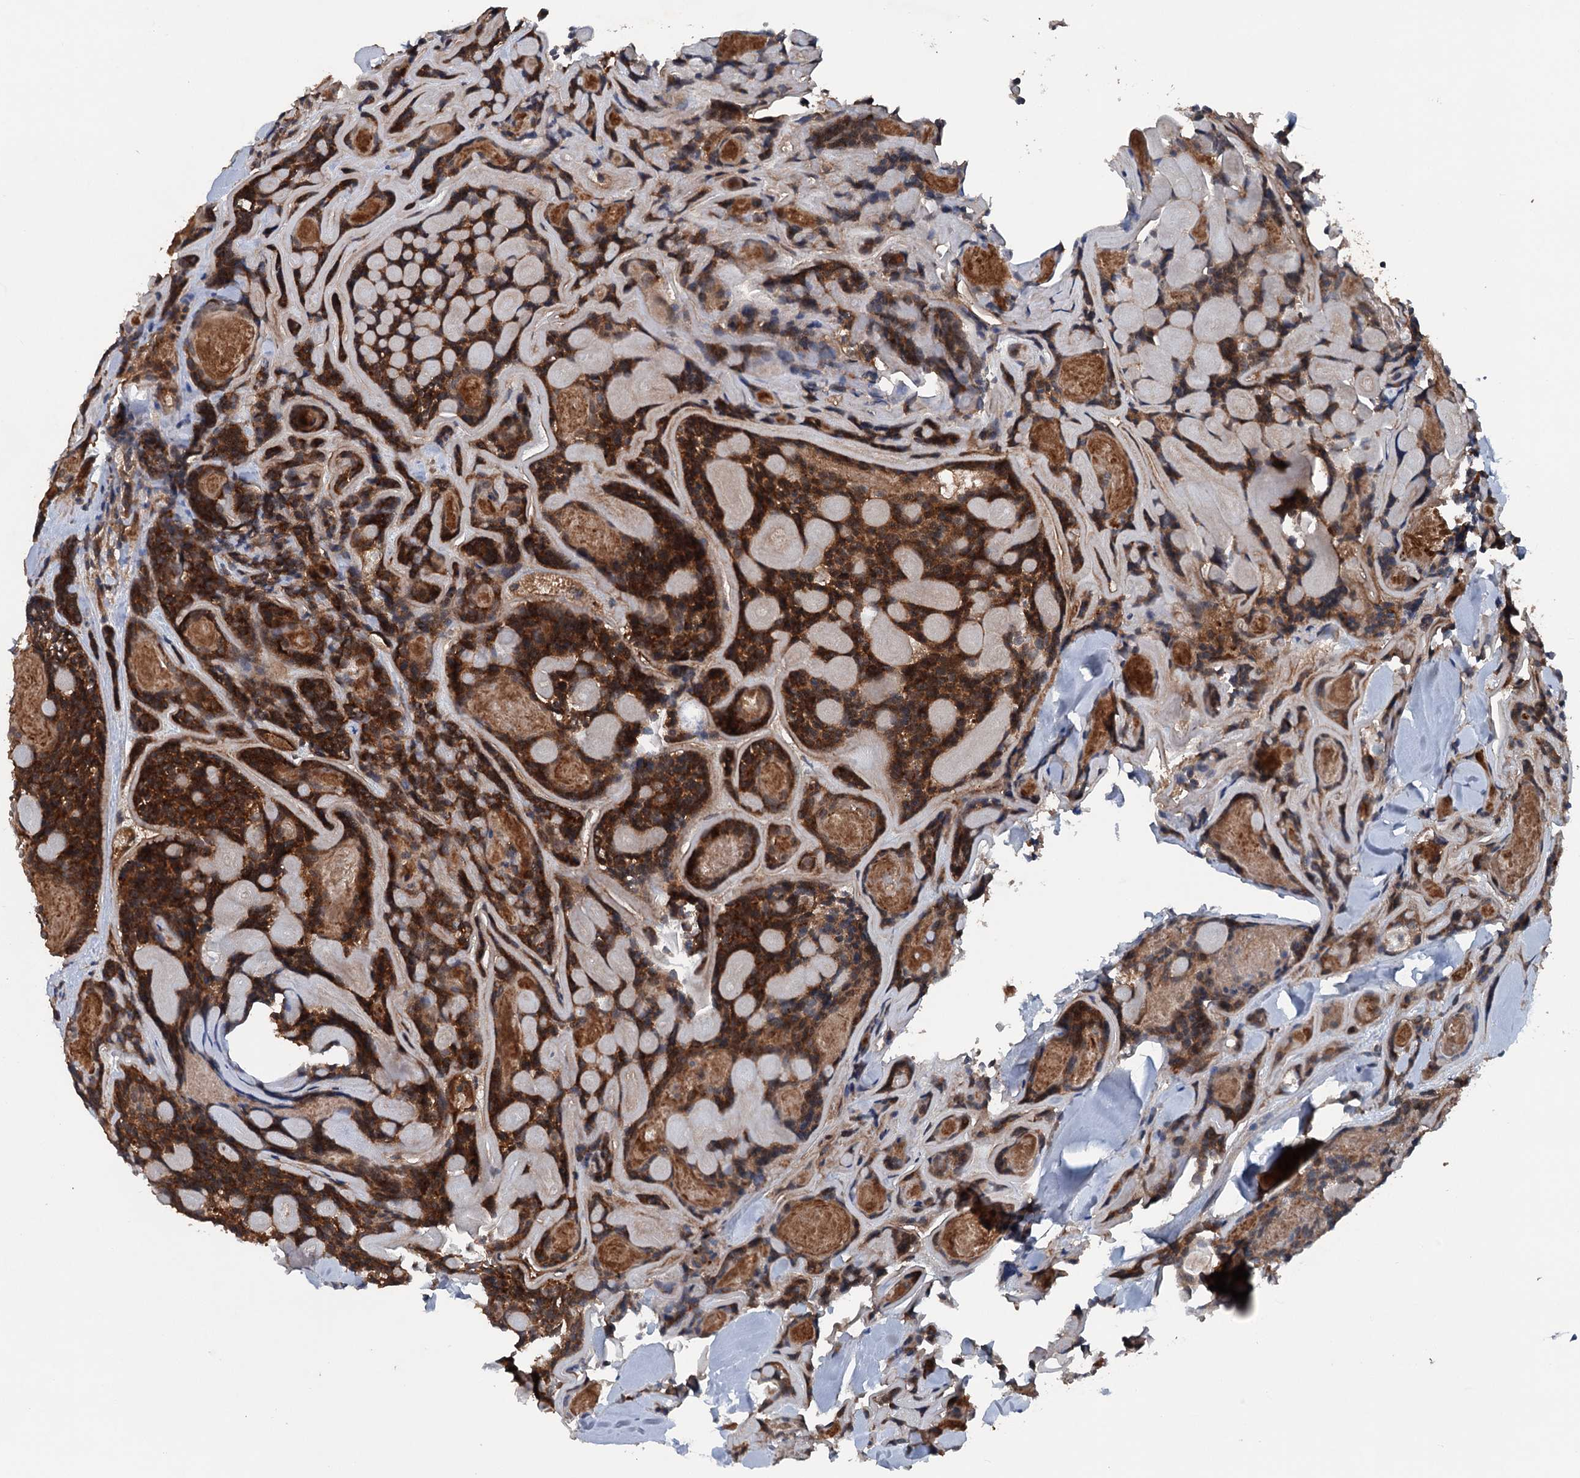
{"staining": {"intensity": "strong", "quantity": ">75%", "location": "cytoplasmic/membranous"}, "tissue": "head and neck cancer", "cell_type": "Tumor cells", "image_type": "cancer", "snomed": [{"axis": "morphology", "description": "Adenocarcinoma, NOS"}, {"axis": "topography", "description": "Salivary gland"}, {"axis": "topography", "description": "Head-Neck"}], "caption": "Immunohistochemistry (IHC) photomicrograph of head and neck adenocarcinoma stained for a protein (brown), which displays high levels of strong cytoplasmic/membranous expression in about >75% of tumor cells.", "gene": "RNF214", "patient": {"sex": "female", "age": 63}}